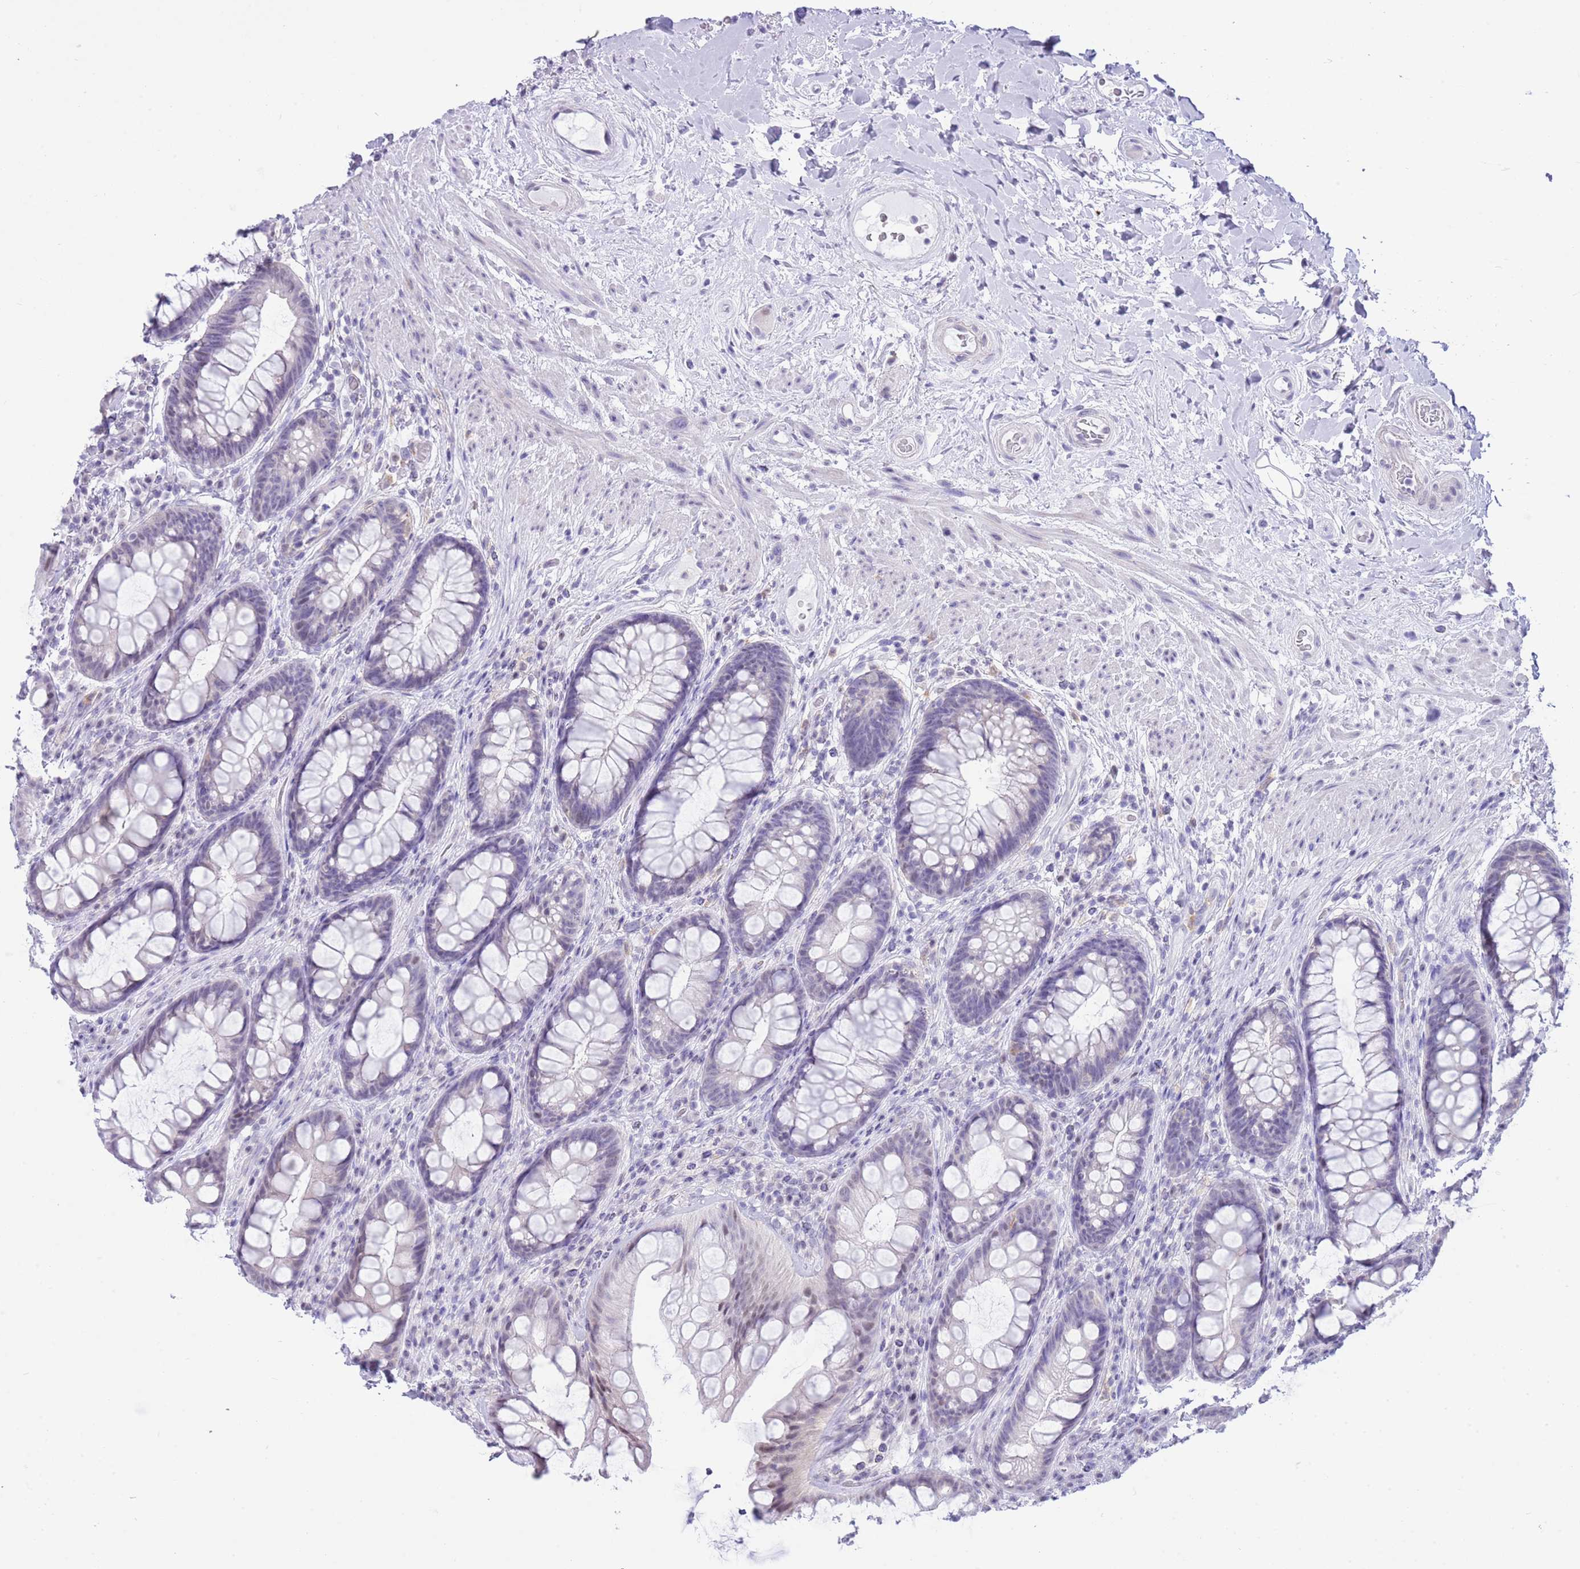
{"staining": {"intensity": "negative", "quantity": "none", "location": "none"}, "tissue": "rectum", "cell_type": "Glandular cells", "image_type": "normal", "snomed": [{"axis": "morphology", "description": "Normal tissue, NOS"}, {"axis": "topography", "description": "Rectum"}], "caption": "An immunohistochemistry (IHC) image of unremarkable rectum is shown. There is no staining in glandular cells of rectum. The staining was performed using DAB to visualize the protein expression in brown, while the nuclei were stained in blue with hematoxylin (Magnification: 20x).", "gene": "PPP1R17", "patient": {"sex": "male", "age": 74}}